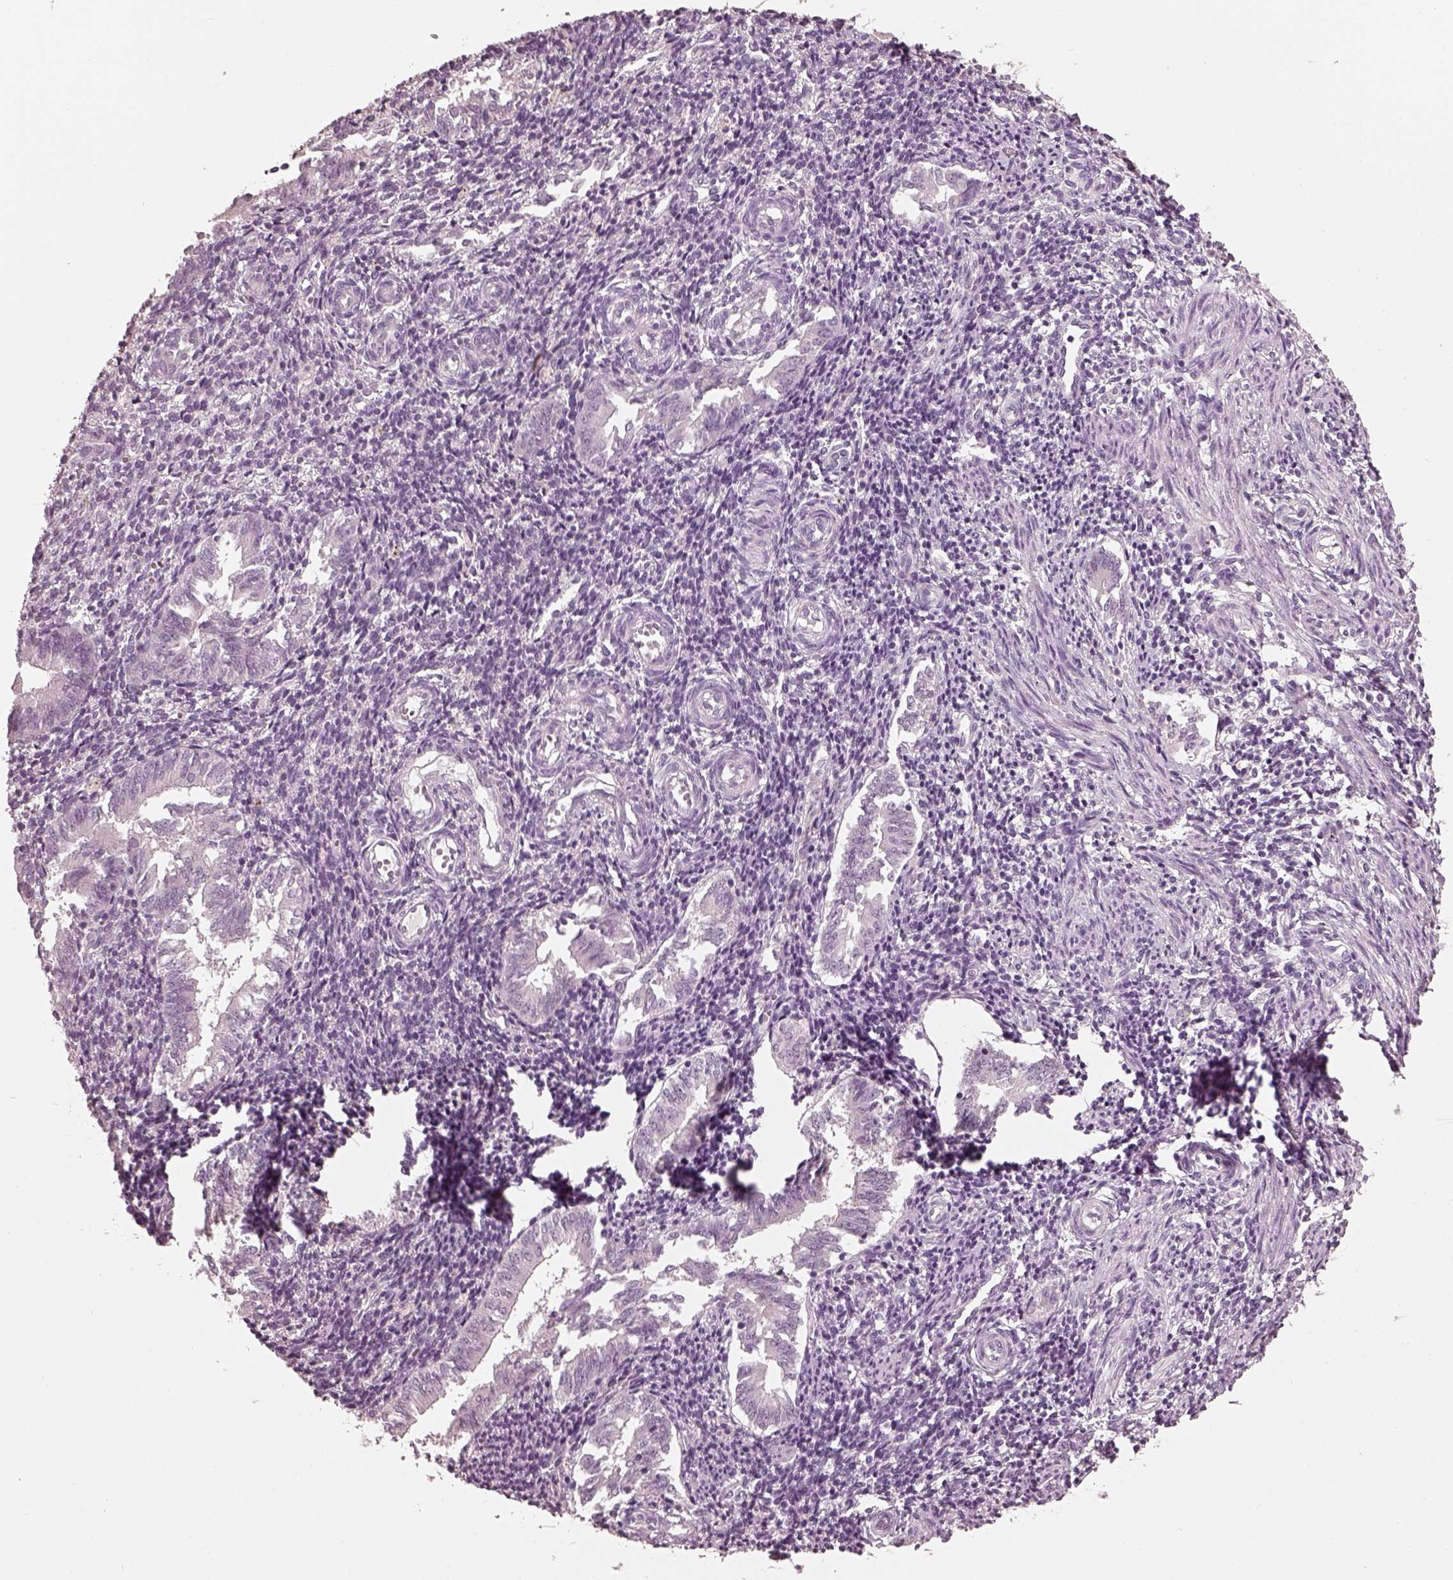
{"staining": {"intensity": "negative", "quantity": "none", "location": "none"}, "tissue": "endometrium", "cell_type": "Cells in endometrial stroma", "image_type": "normal", "snomed": [{"axis": "morphology", "description": "Normal tissue, NOS"}, {"axis": "topography", "description": "Endometrium"}], "caption": "Photomicrograph shows no significant protein staining in cells in endometrial stroma of normal endometrium.", "gene": "TSKS", "patient": {"sex": "female", "age": 25}}